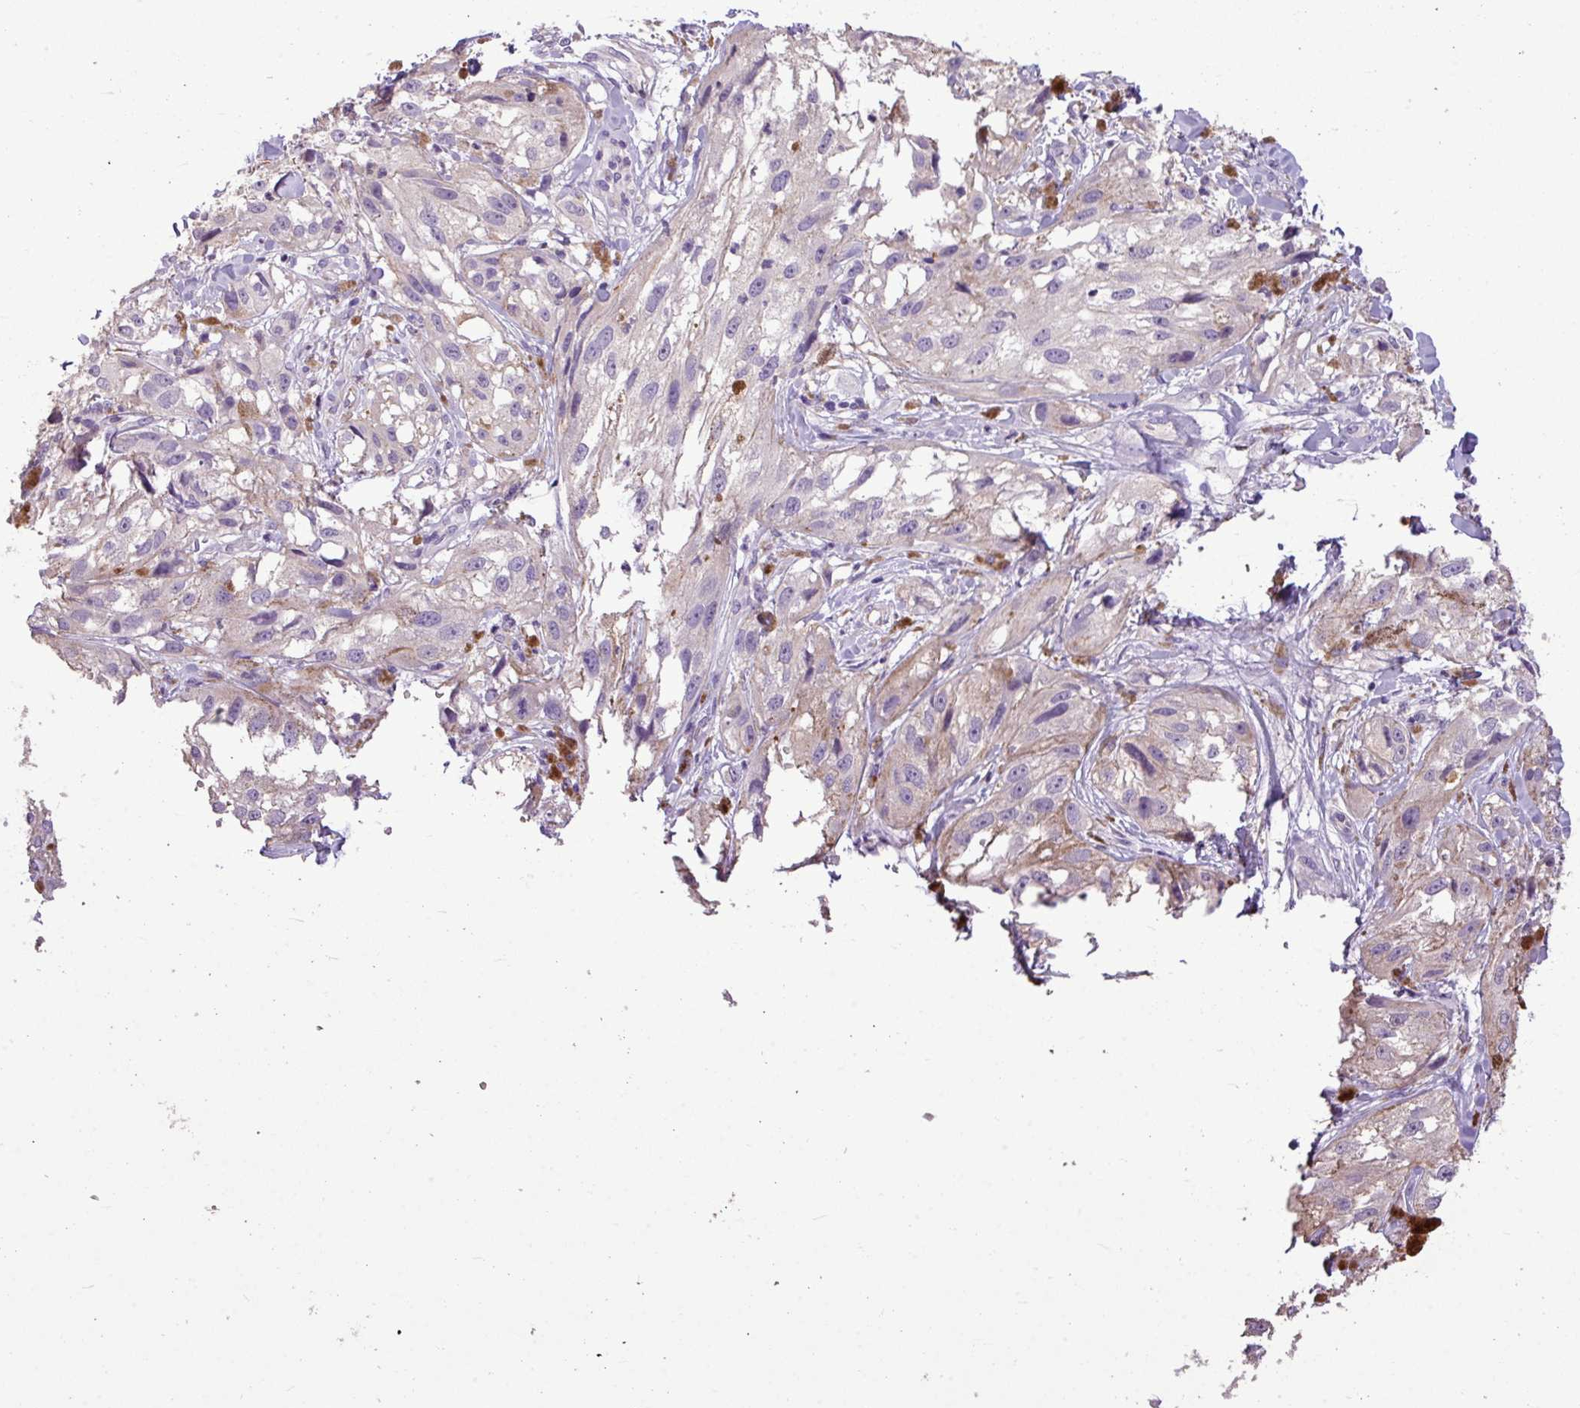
{"staining": {"intensity": "negative", "quantity": "none", "location": "none"}, "tissue": "melanoma", "cell_type": "Tumor cells", "image_type": "cancer", "snomed": [{"axis": "morphology", "description": "Malignant melanoma, NOS"}, {"axis": "topography", "description": "Skin"}], "caption": "DAB (3,3'-diaminobenzidine) immunohistochemical staining of human malignant melanoma exhibits no significant staining in tumor cells.", "gene": "ALDH2", "patient": {"sex": "male", "age": 88}}